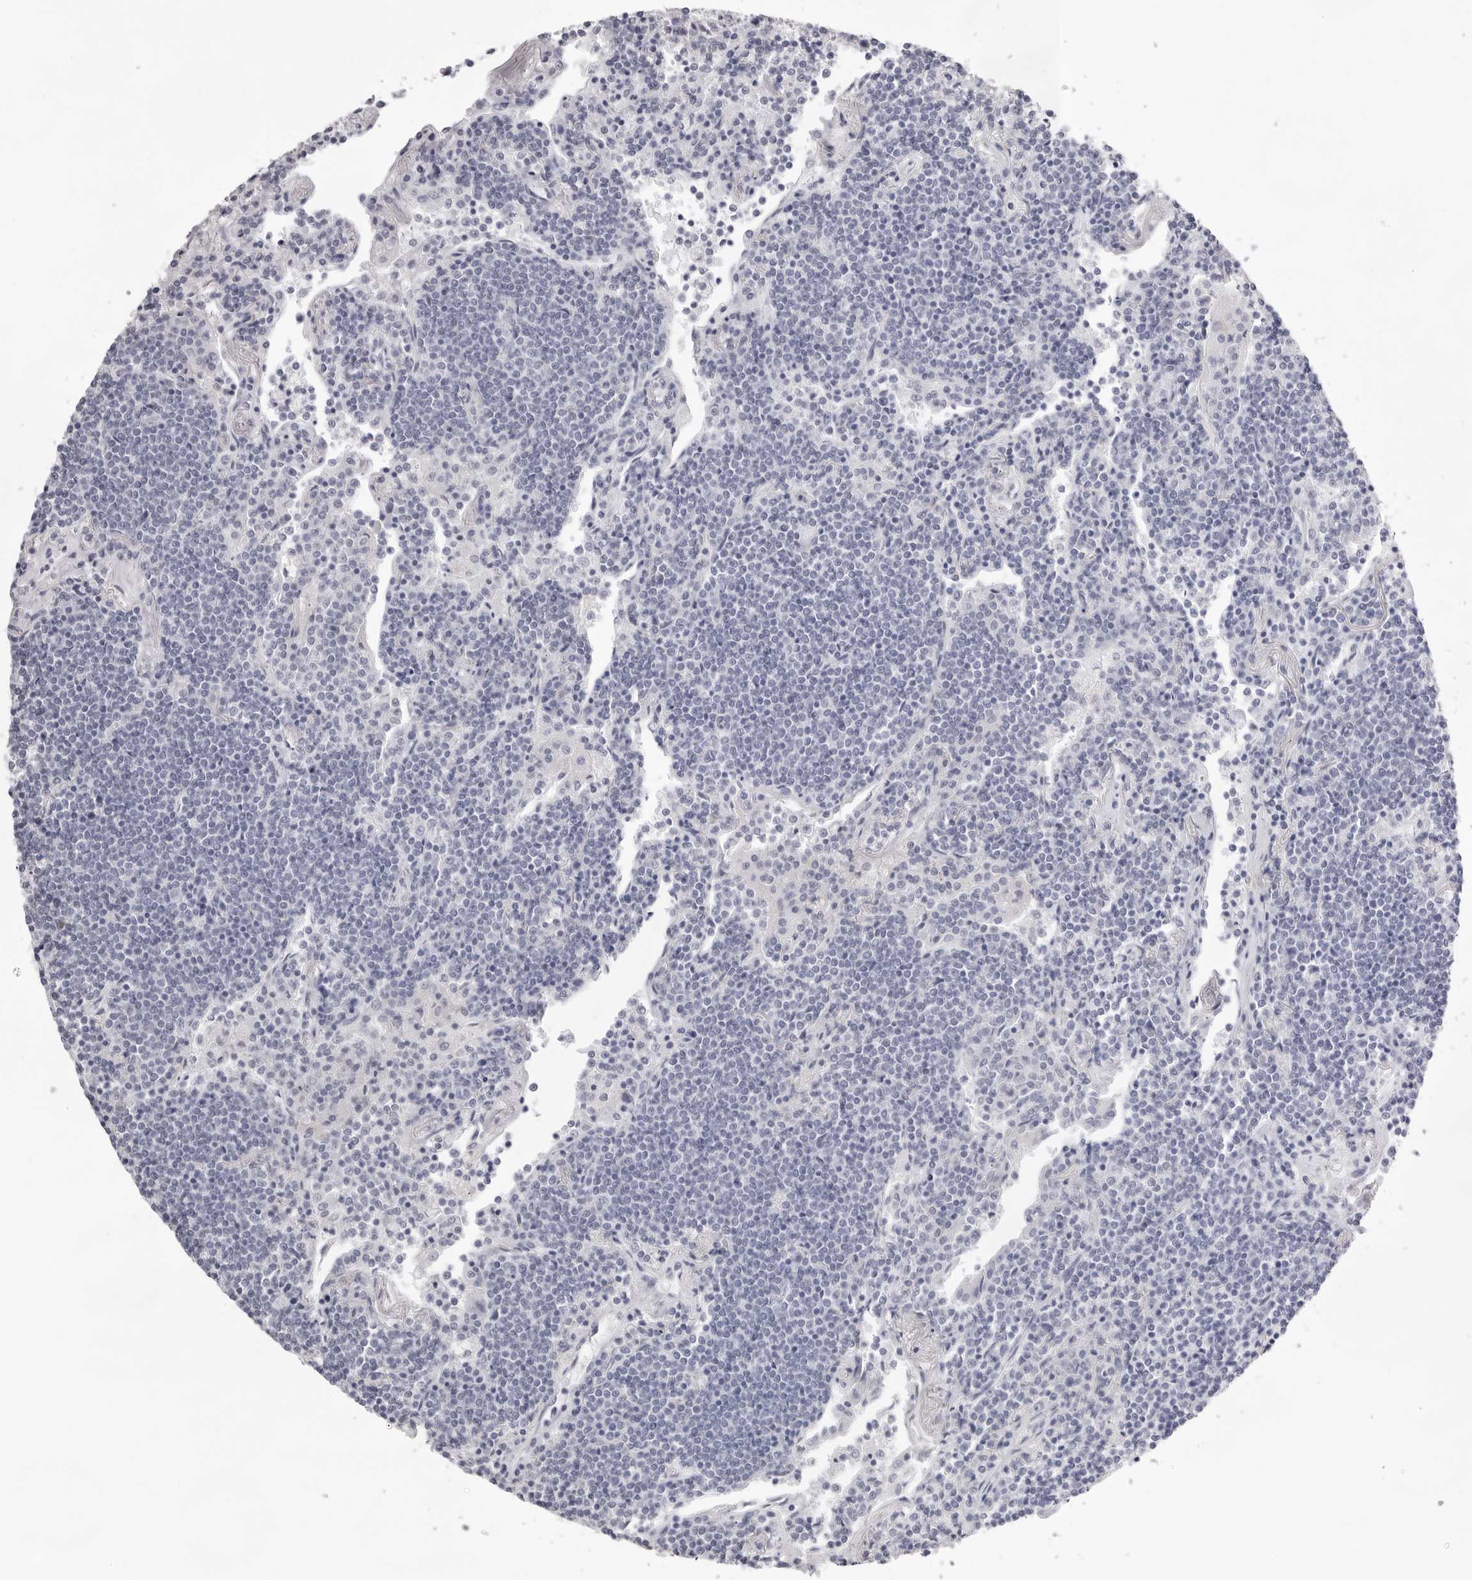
{"staining": {"intensity": "negative", "quantity": "none", "location": "none"}, "tissue": "lymphoma", "cell_type": "Tumor cells", "image_type": "cancer", "snomed": [{"axis": "morphology", "description": "Malignant lymphoma, non-Hodgkin's type, Low grade"}, {"axis": "topography", "description": "Lung"}], "caption": "DAB immunohistochemical staining of lymphoma exhibits no significant expression in tumor cells. (Immunohistochemistry (ihc), brightfield microscopy, high magnification).", "gene": "TMOD4", "patient": {"sex": "female", "age": 71}}